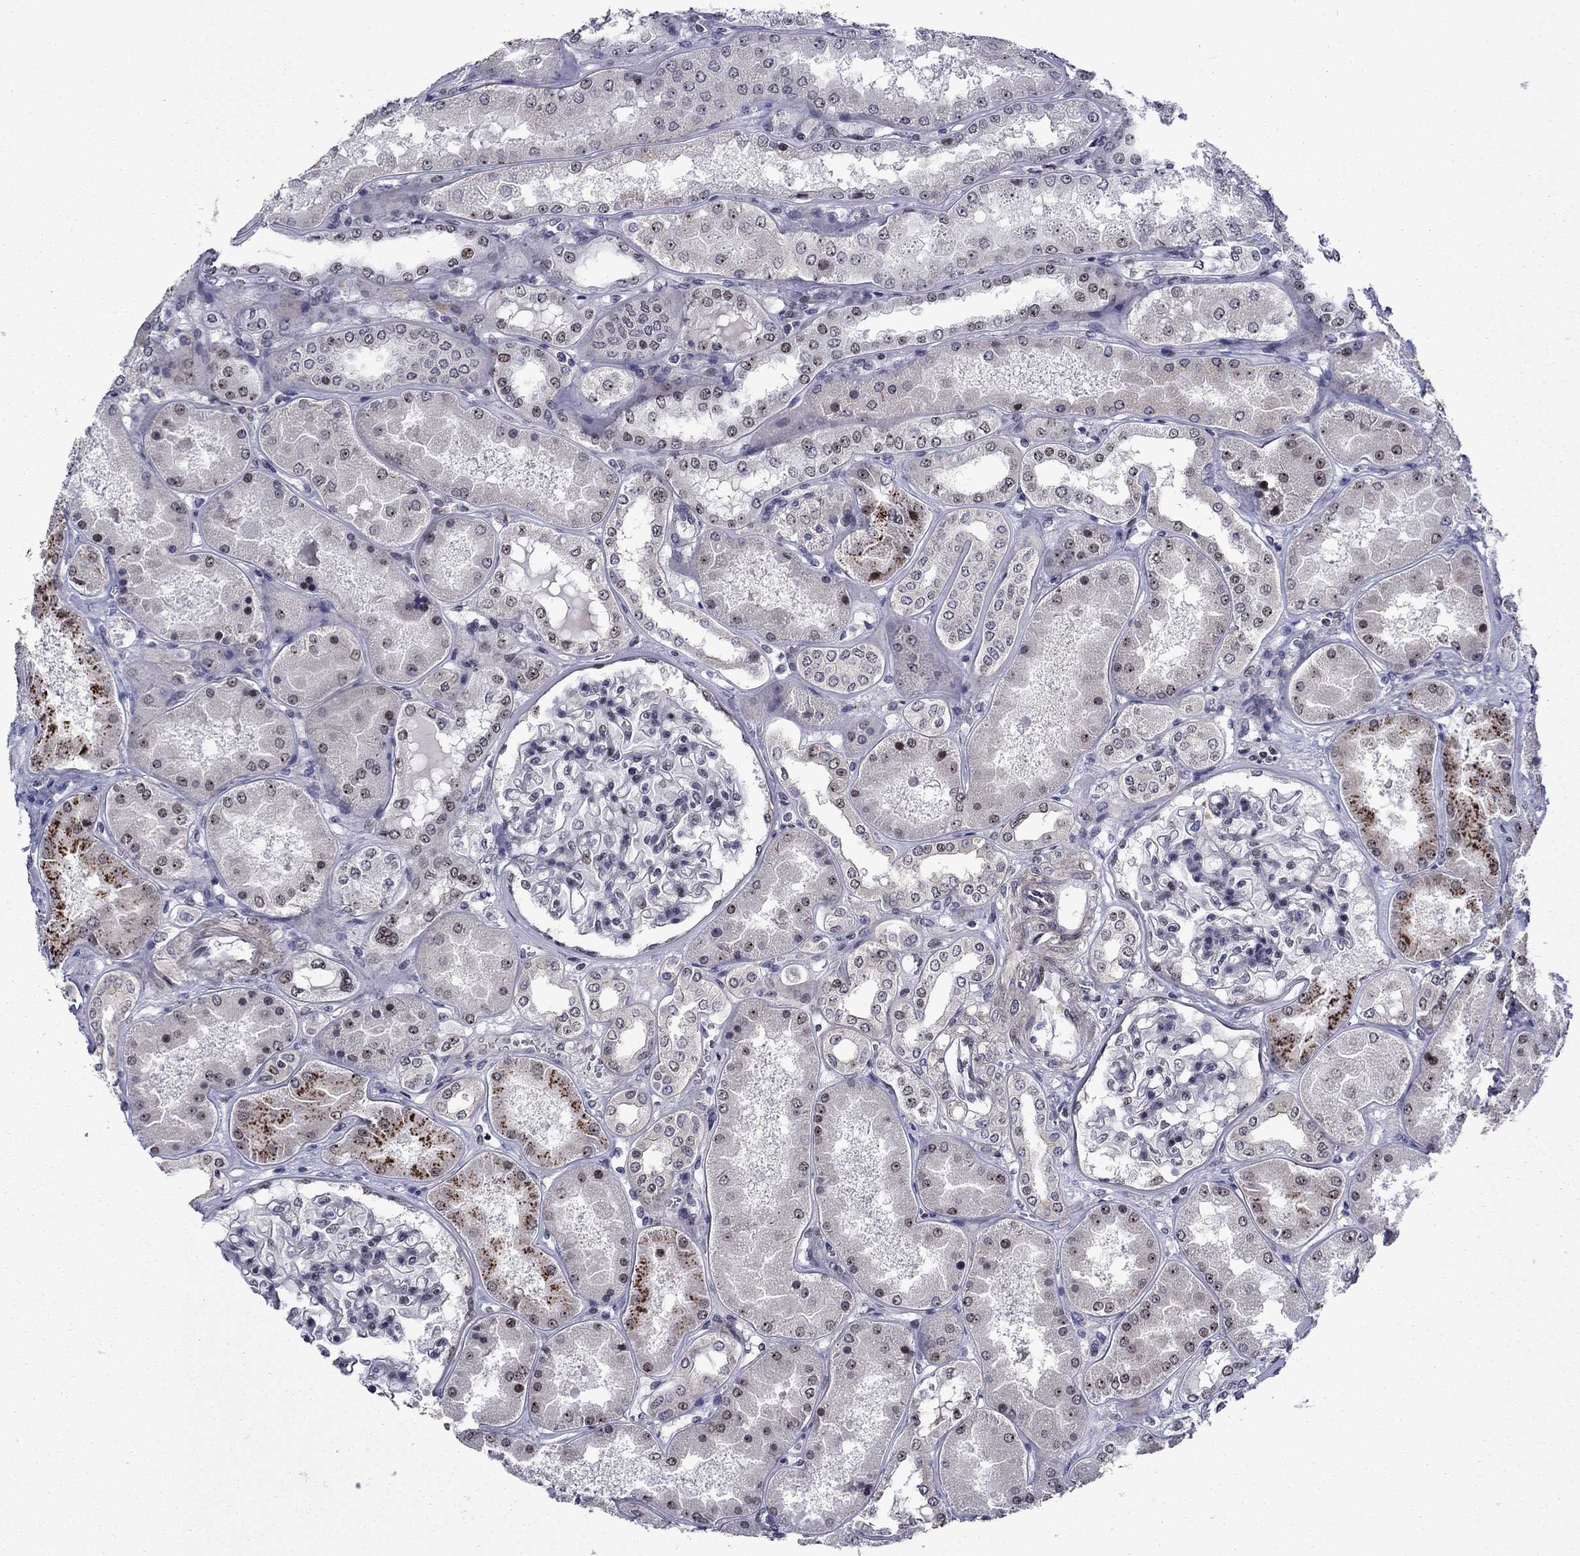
{"staining": {"intensity": "negative", "quantity": "none", "location": "none"}, "tissue": "kidney", "cell_type": "Cells in glomeruli", "image_type": "normal", "snomed": [{"axis": "morphology", "description": "Normal tissue, NOS"}, {"axis": "topography", "description": "Kidney"}], "caption": "Immunohistochemistry (IHC) photomicrograph of benign kidney: kidney stained with DAB (3,3'-diaminobenzidine) displays no significant protein staining in cells in glomeruli.", "gene": "SURF2", "patient": {"sex": "female", "age": 56}}